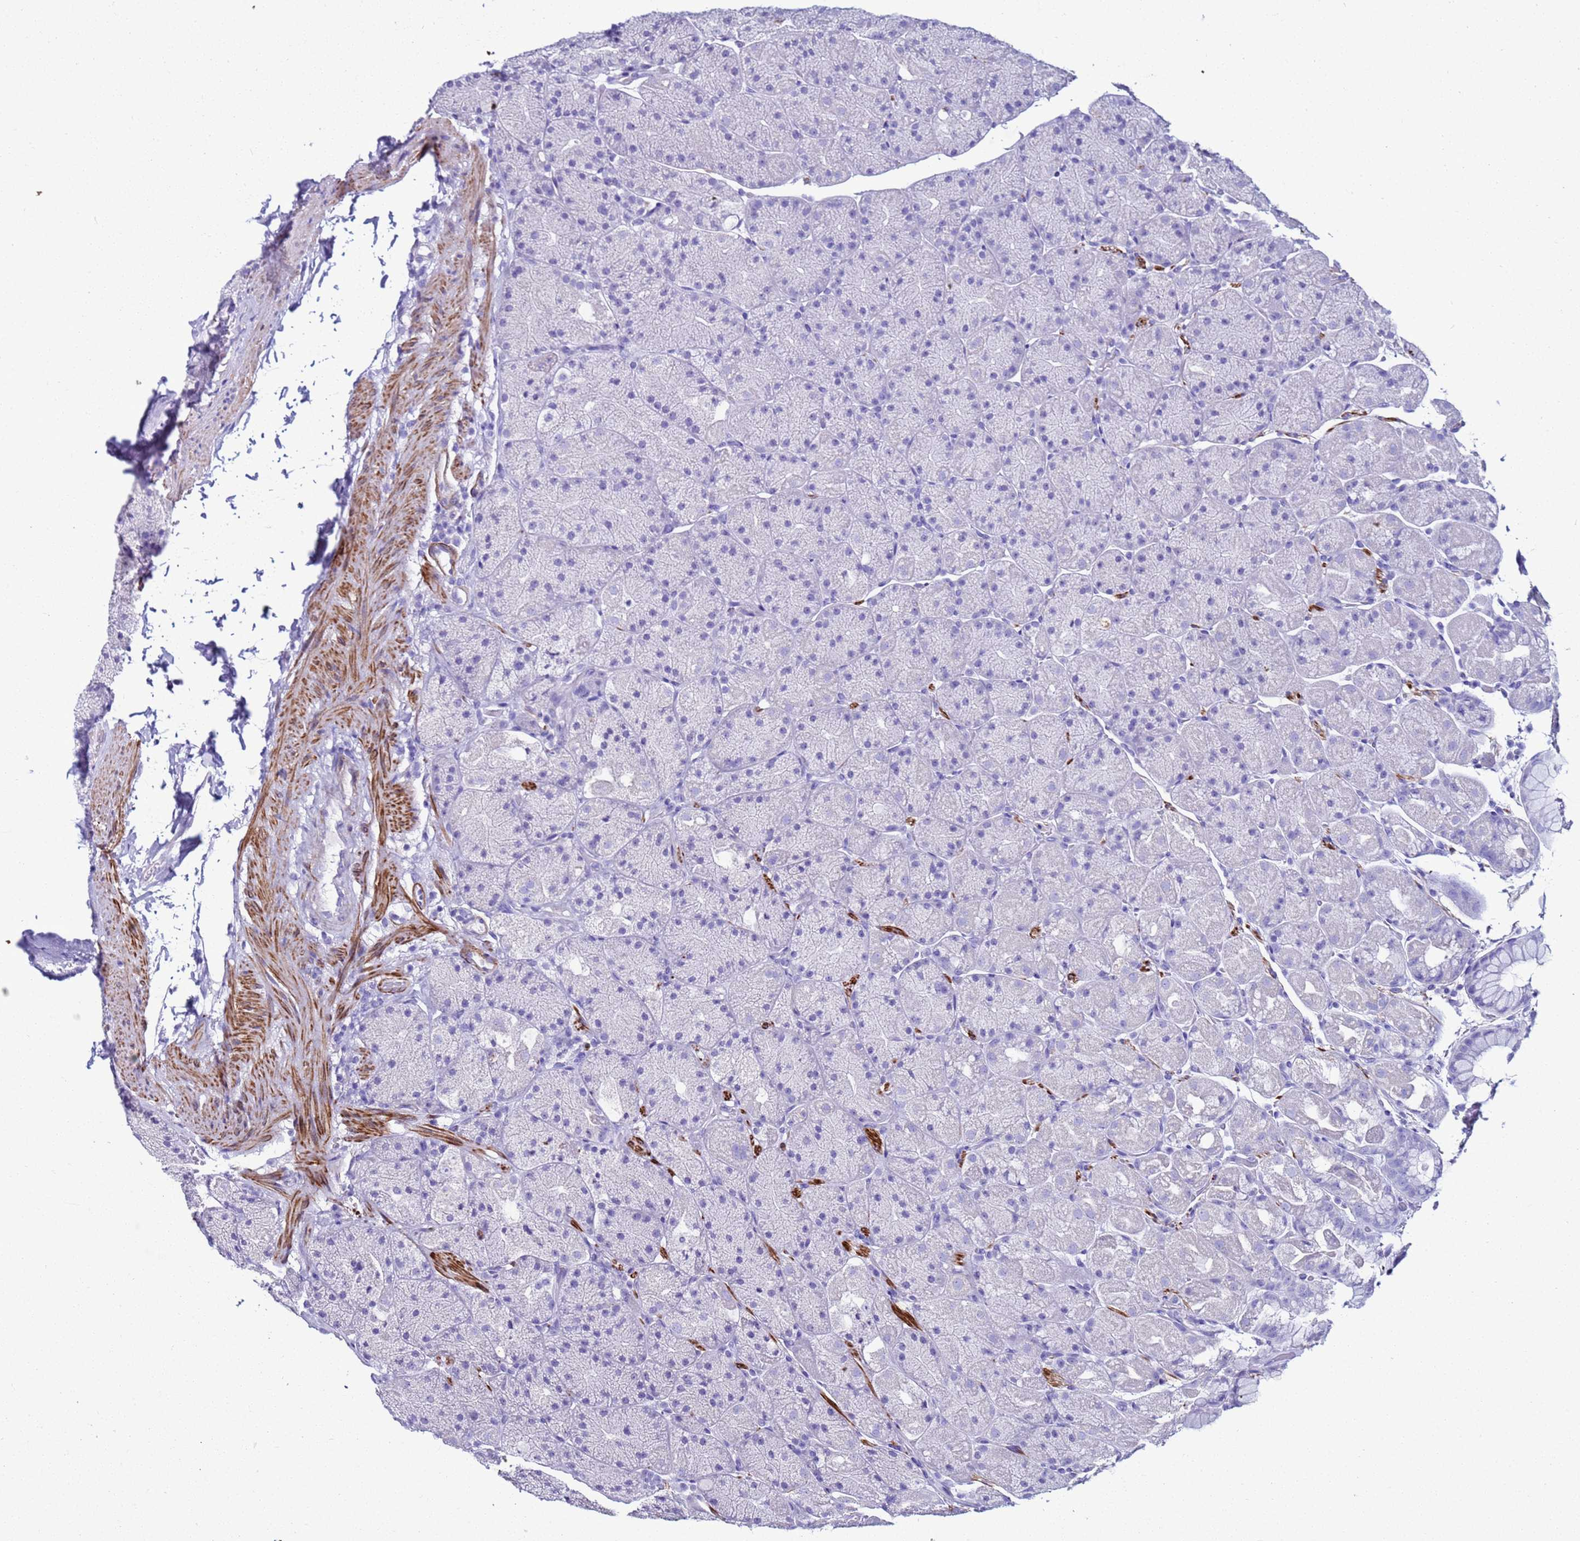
{"staining": {"intensity": "negative", "quantity": "none", "location": "none"}, "tissue": "stomach", "cell_type": "Glandular cells", "image_type": "normal", "snomed": [{"axis": "morphology", "description": "Normal tissue, NOS"}, {"axis": "topography", "description": "Stomach, upper"}, {"axis": "topography", "description": "Stomach, lower"}], "caption": "Immunohistochemical staining of unremarkable stomach demonstrates no significant positivity in glandular cells. The staining is performed using DAB brown chromogen with nuclei counter-stained in using hematoxylin.", "gene": "LCMT1", "patient": {"sex": "male", "age": 67}}